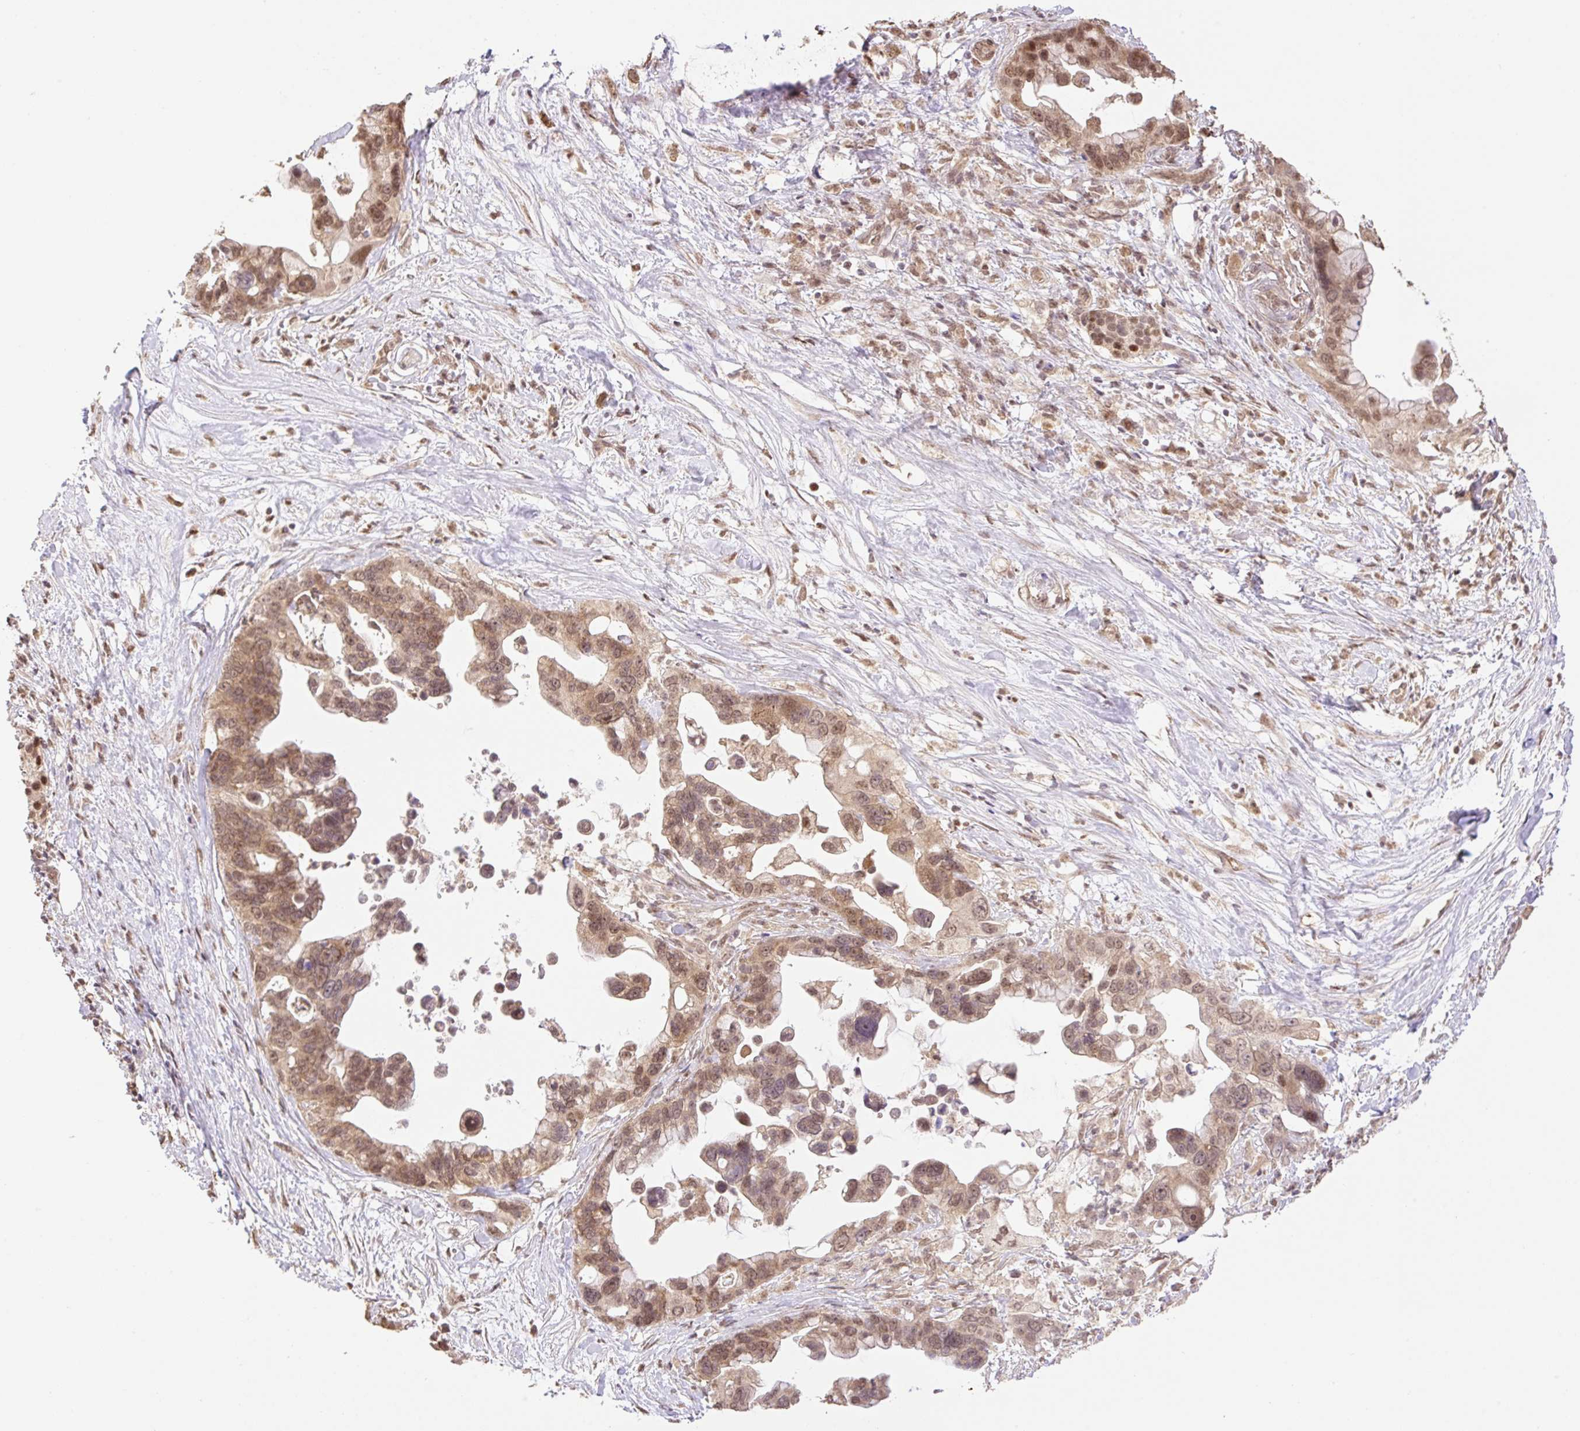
{"staining": {"intensity": "moderate", "quantity": ">75%", "location": "cytoplasmic/membranous,nuclear"}, "tissue": "pancreatic cancer", "cell_type": "Tumor cells", "image_type": "cancer", "snomed": [{"axis": "morphology", "description": "Adenocarcinoma, NOS"}, {"axis": "topography", "description": "Pancreas"}], "caption": "Approximately >75% of tumor cells in pancreatic cancer (adenocarcinoma) reveal moderate cytoplasmic/membranous and nuclear protein staining as visualized by brown immunohistochemical staining.", "gene": "VPS25", "patient": {"sex": "female", "age": 83}}